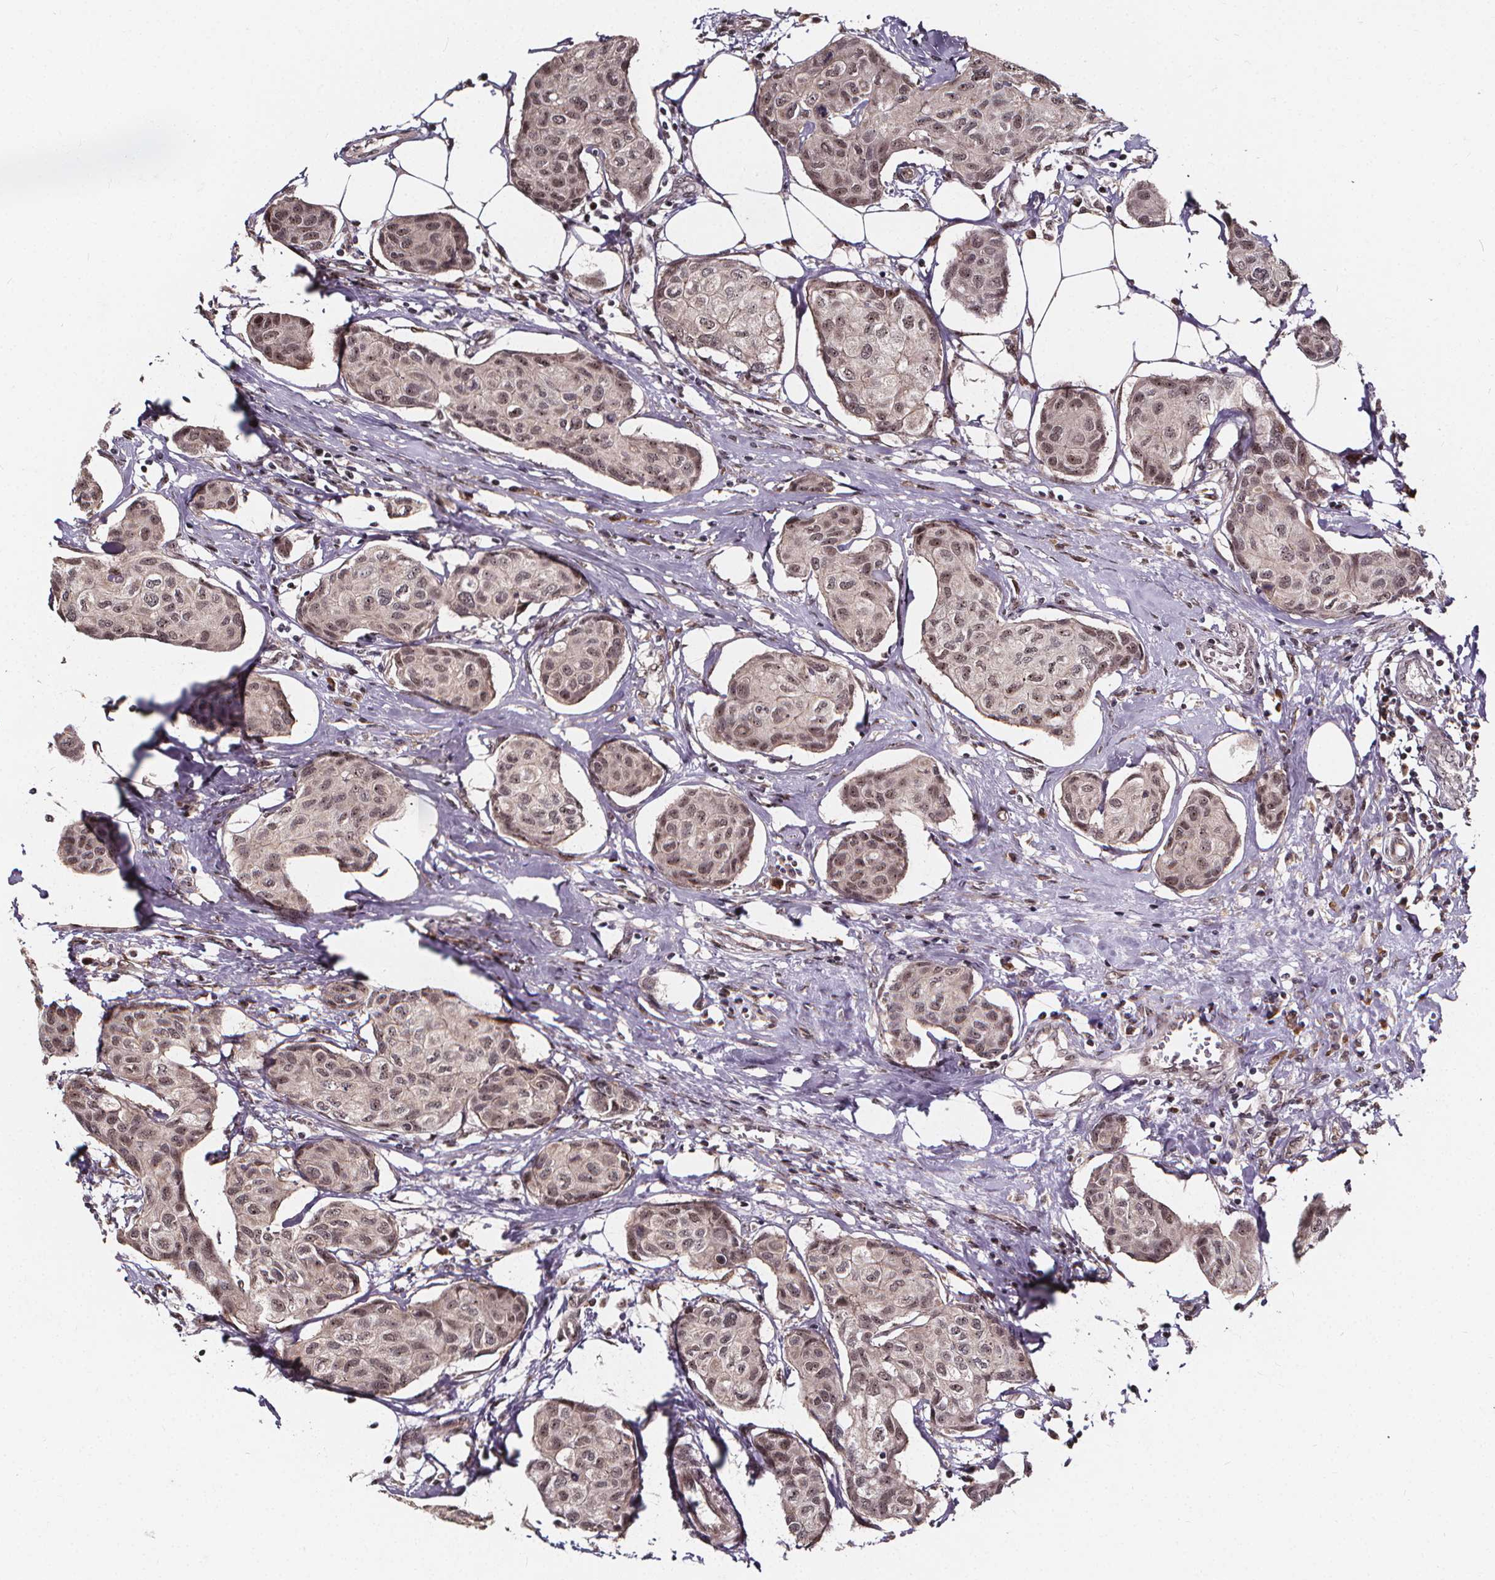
{"staining": {"intensity": "weak", "quantity": "25%-75%", "location": "nuclear"}, "tissue": "breast cancer", "cell_type": "Tumor cells", "image_type": "cancer", "snomed": [{"axis": "morphology", "description": "Duct carcinoma"}, {"axis": "topography", "description": "Breast"}], "caption": "The immunohistochemical stain shows weak nuclear expression in tumor cells of breast infiltrating ductal carcinoma tissue.", "gene": "DDIT3", "patient": {"sex": "female", "age": 80}}